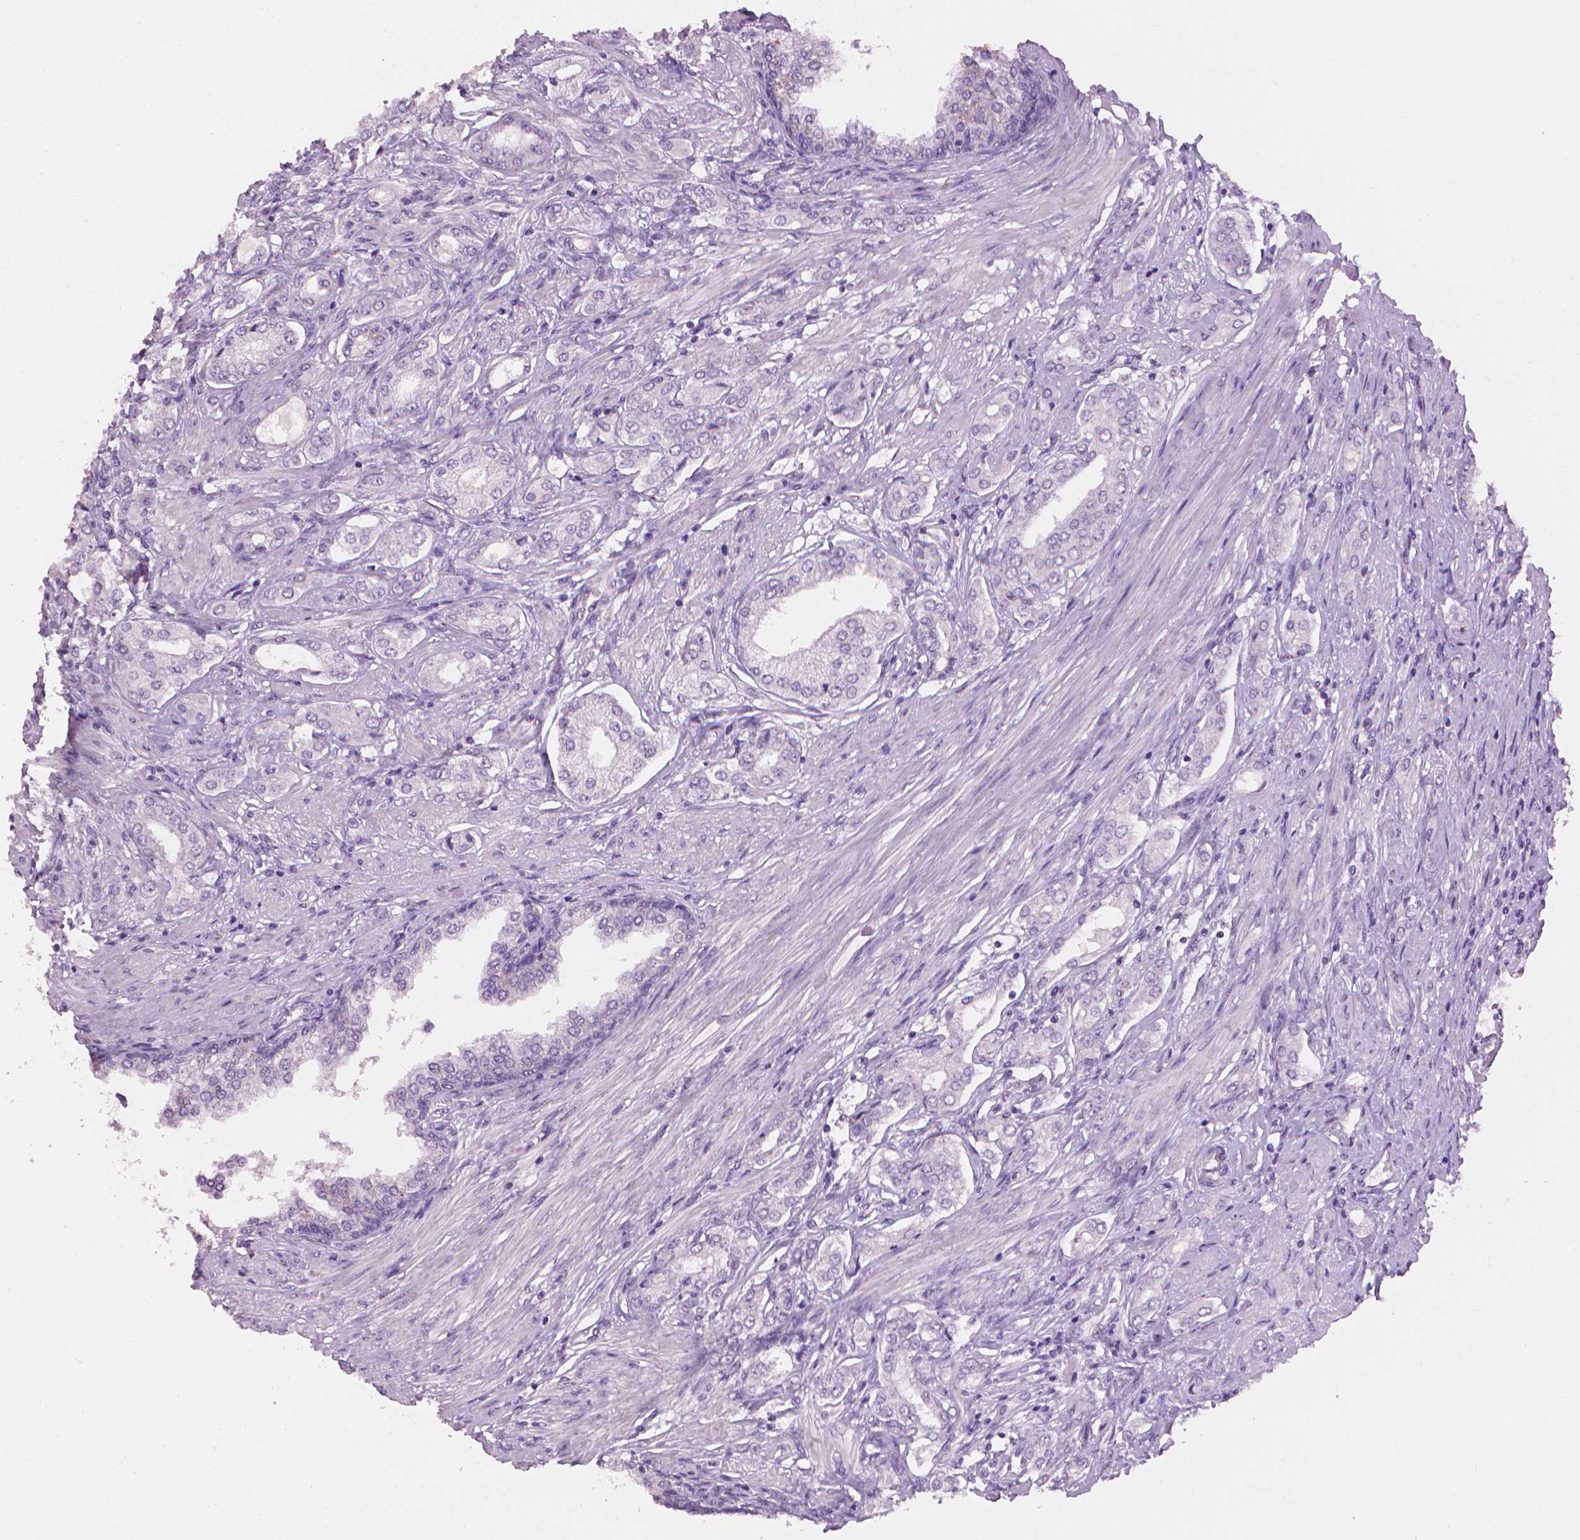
{"staining": {"intensity": "negative", "quantity": "none", "location": "none"}, "tissue": "prostate cancer", "cell_type": "Tumor cells", "image_type": "cancer", "snomed": [{"axis": "morphology", "description": "Adenocarcinoma, NOS"}, {"axis": "topography", "description": "Prostate"}], "caption": "An immunohistochemistry (IHC) photomicrograph of prostate cancer (adenocarcinoma) is shown. There is no staining in tumor cells of prostate cancer (adenocarcinoma). Nuclei are stained in blue.", "gene": "MLANA", "patient": {"sex": "male", "age": 63}}